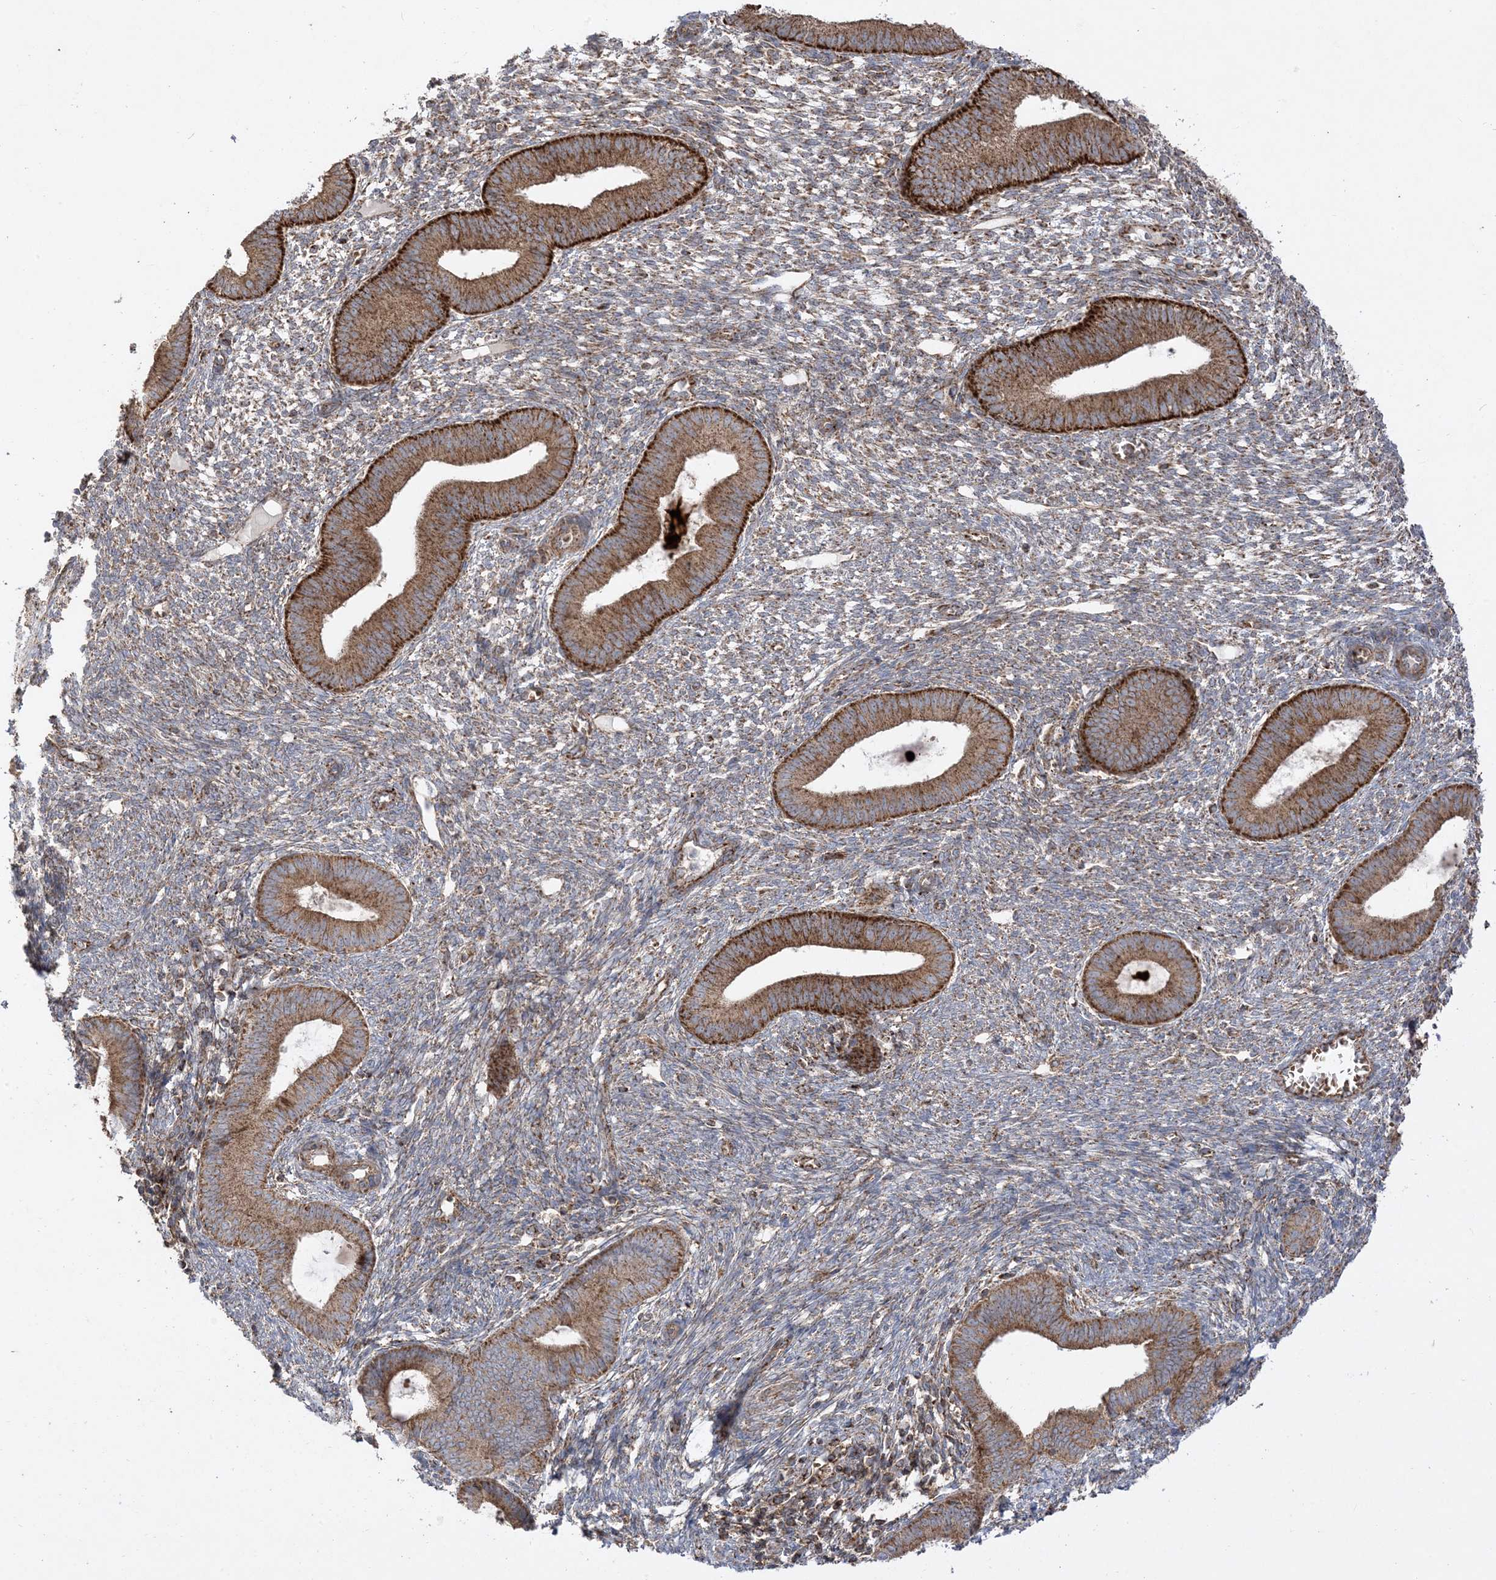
{"staining": {"intensity": "moderate", "quantity": "25%-75%", "location": "cytoplasmic/membranous"}, "tissue": "endometrium", "cell_type": "Cells in endometrial stroma", "image_type": "normal", "snomed": [{"axis": "morphology", "description": "Normal tissue, NOS"}, {"axis": "topography", "description": "Endometrium"}], "caption": "Protein expression by IHC reveals moderate cytoplasmic/membranous positivity in about 25%-75% of cells in endometrial stroma in normal endometrium.", "gene": "AARS2", "patient": {"sex": "female", "age": 46}}